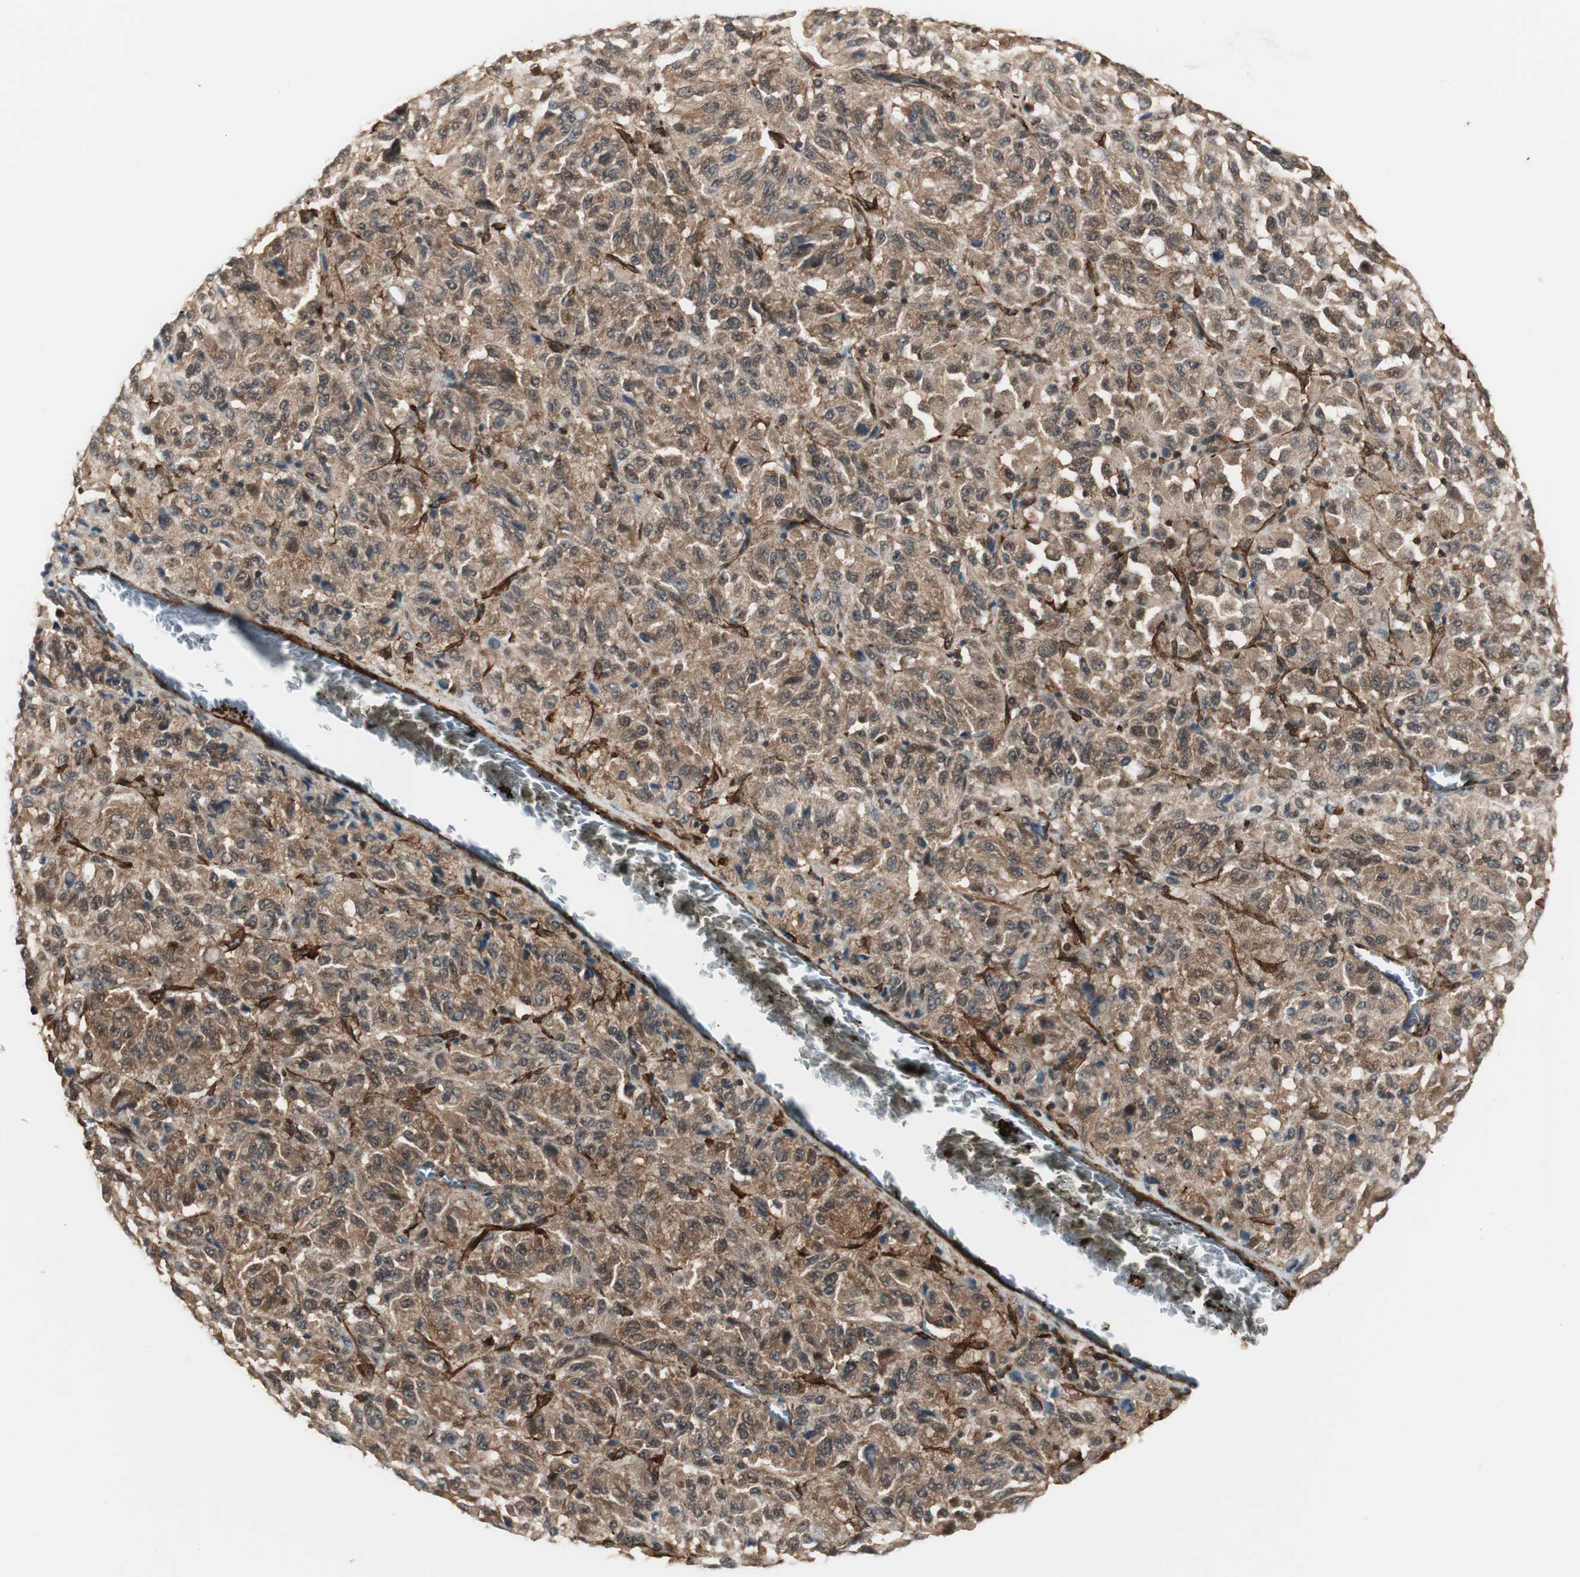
{"staining": {"intensity": "moderate", "quantity": ">75%", "location": "cytoplasmic/membranous"}, "tissue": "melanoma", "cell_type": "Tumor cells", "image_type": "cancer", "snomed": [{"axis": "morphology", "description": "Malignant melanoma, Metastatic site"}, {"axis": "topography", "description": "Lung"}], "caption": "Immunohistochemistry photomicrograph of neoplastic tissue: human malignant melanoma (metastatic site) stained using immunohistochemistry (IHC) displays medium levels of moderate protein expression localized specifically in the cytoplasmic/membranous of tumor cells, appearing as a cytoplasmic/membranous brown color.", "gene": "PTPN11", "patient": {"sex": "male", "age": 64}}